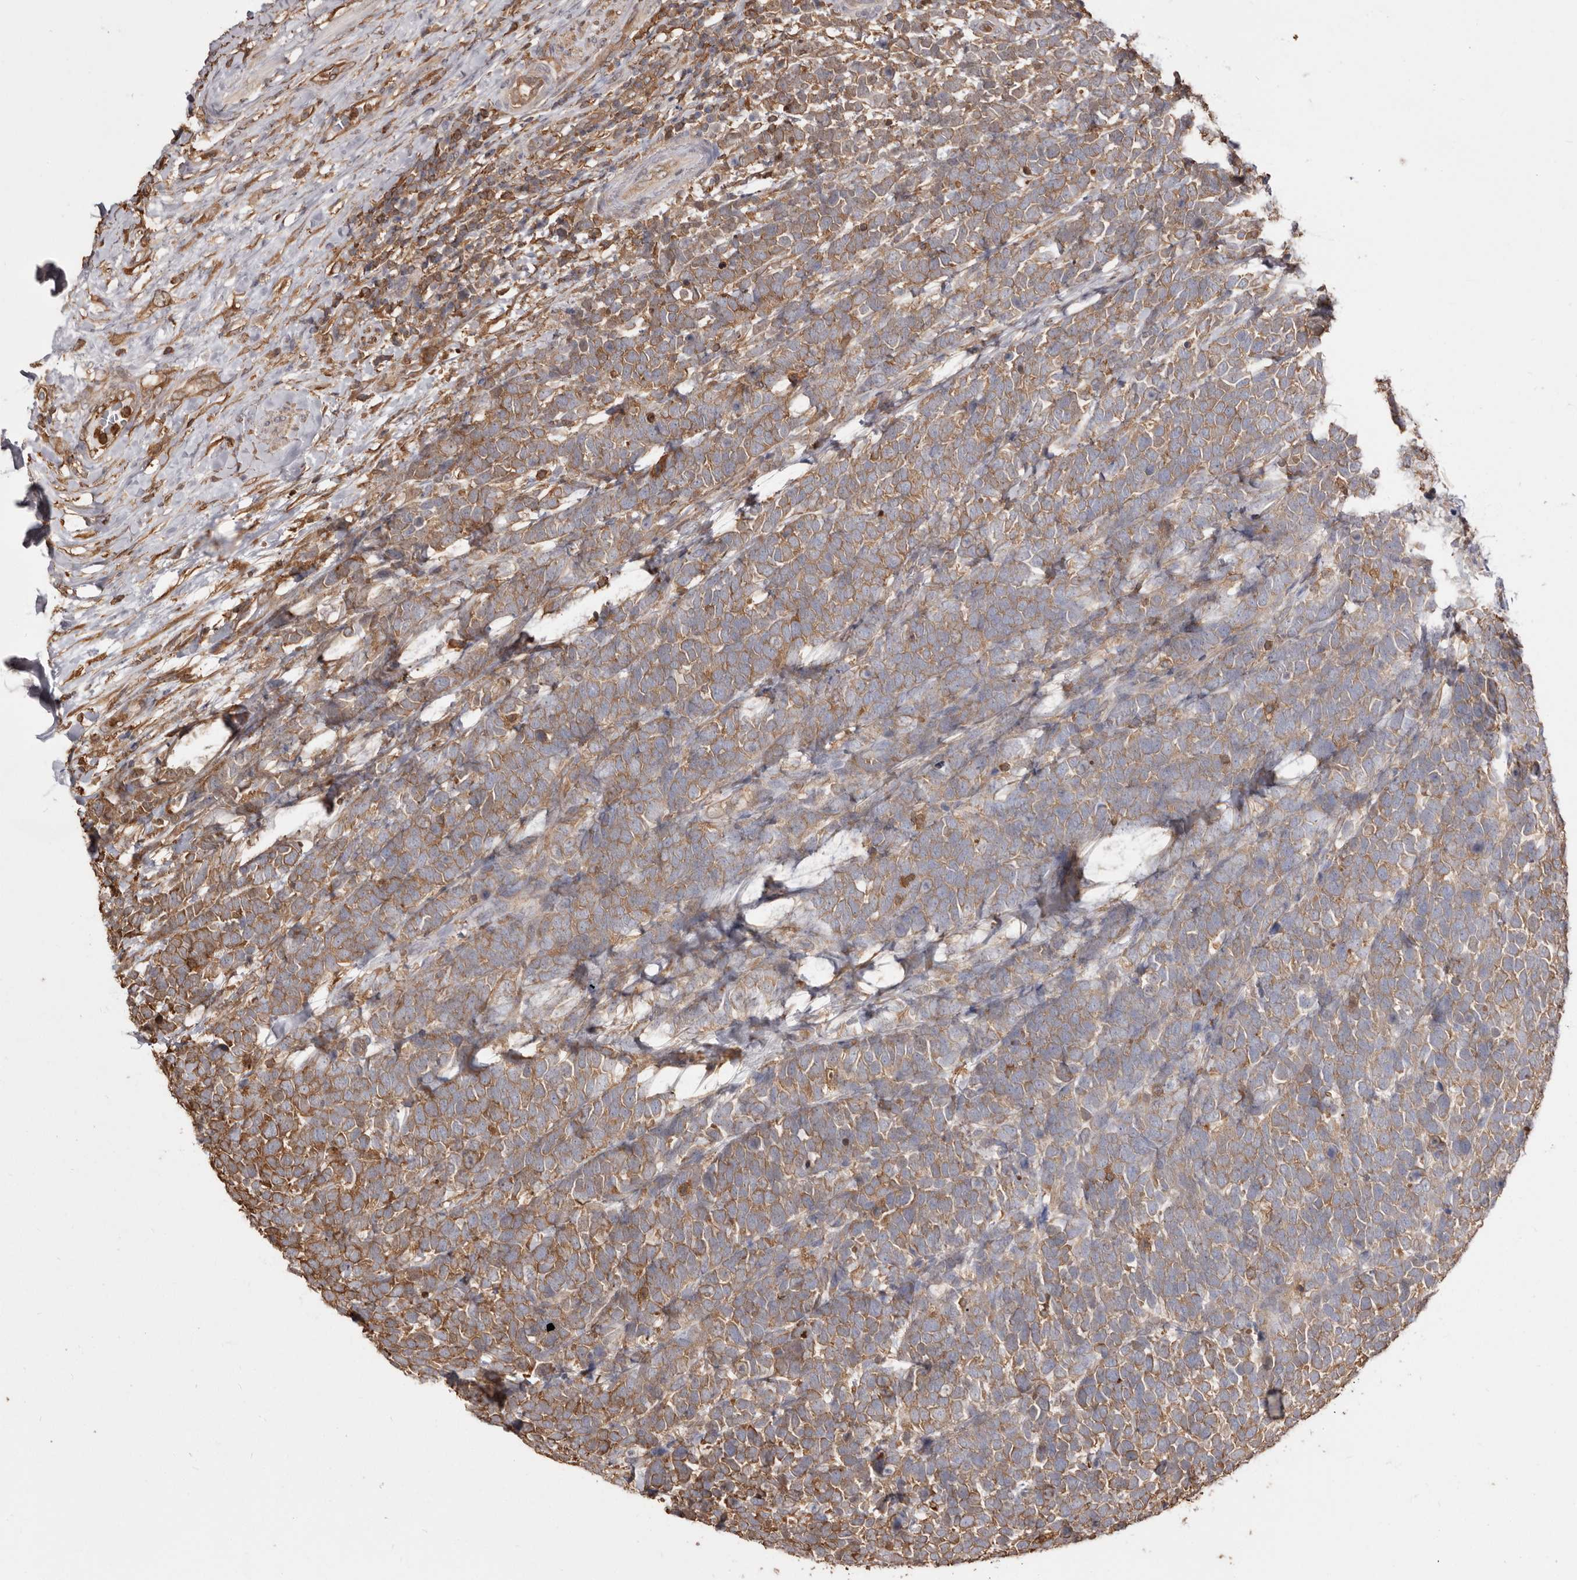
{"staining": {"intensity": "moderate", "quantity": ">75%", "location": "cytoplasmic/membranous"}, "tissue": "urothelial cancer", "cell_type": "Tumor cells", "image_type": "cancer", "snomed": [{"axis": "morphology", "description": "Urothelial carcinoma, High grade"}, {"axis": "topography", "description": "Urinary bladder"}], "caption": "Immunohistochemical staining of urothelial cancer shows medium levels of moderate cytoplasmic/membranous protein positivity in about >75% of tumor cells.", "gene": "PKM", "patient": {"sex": "female", "age": 82}}